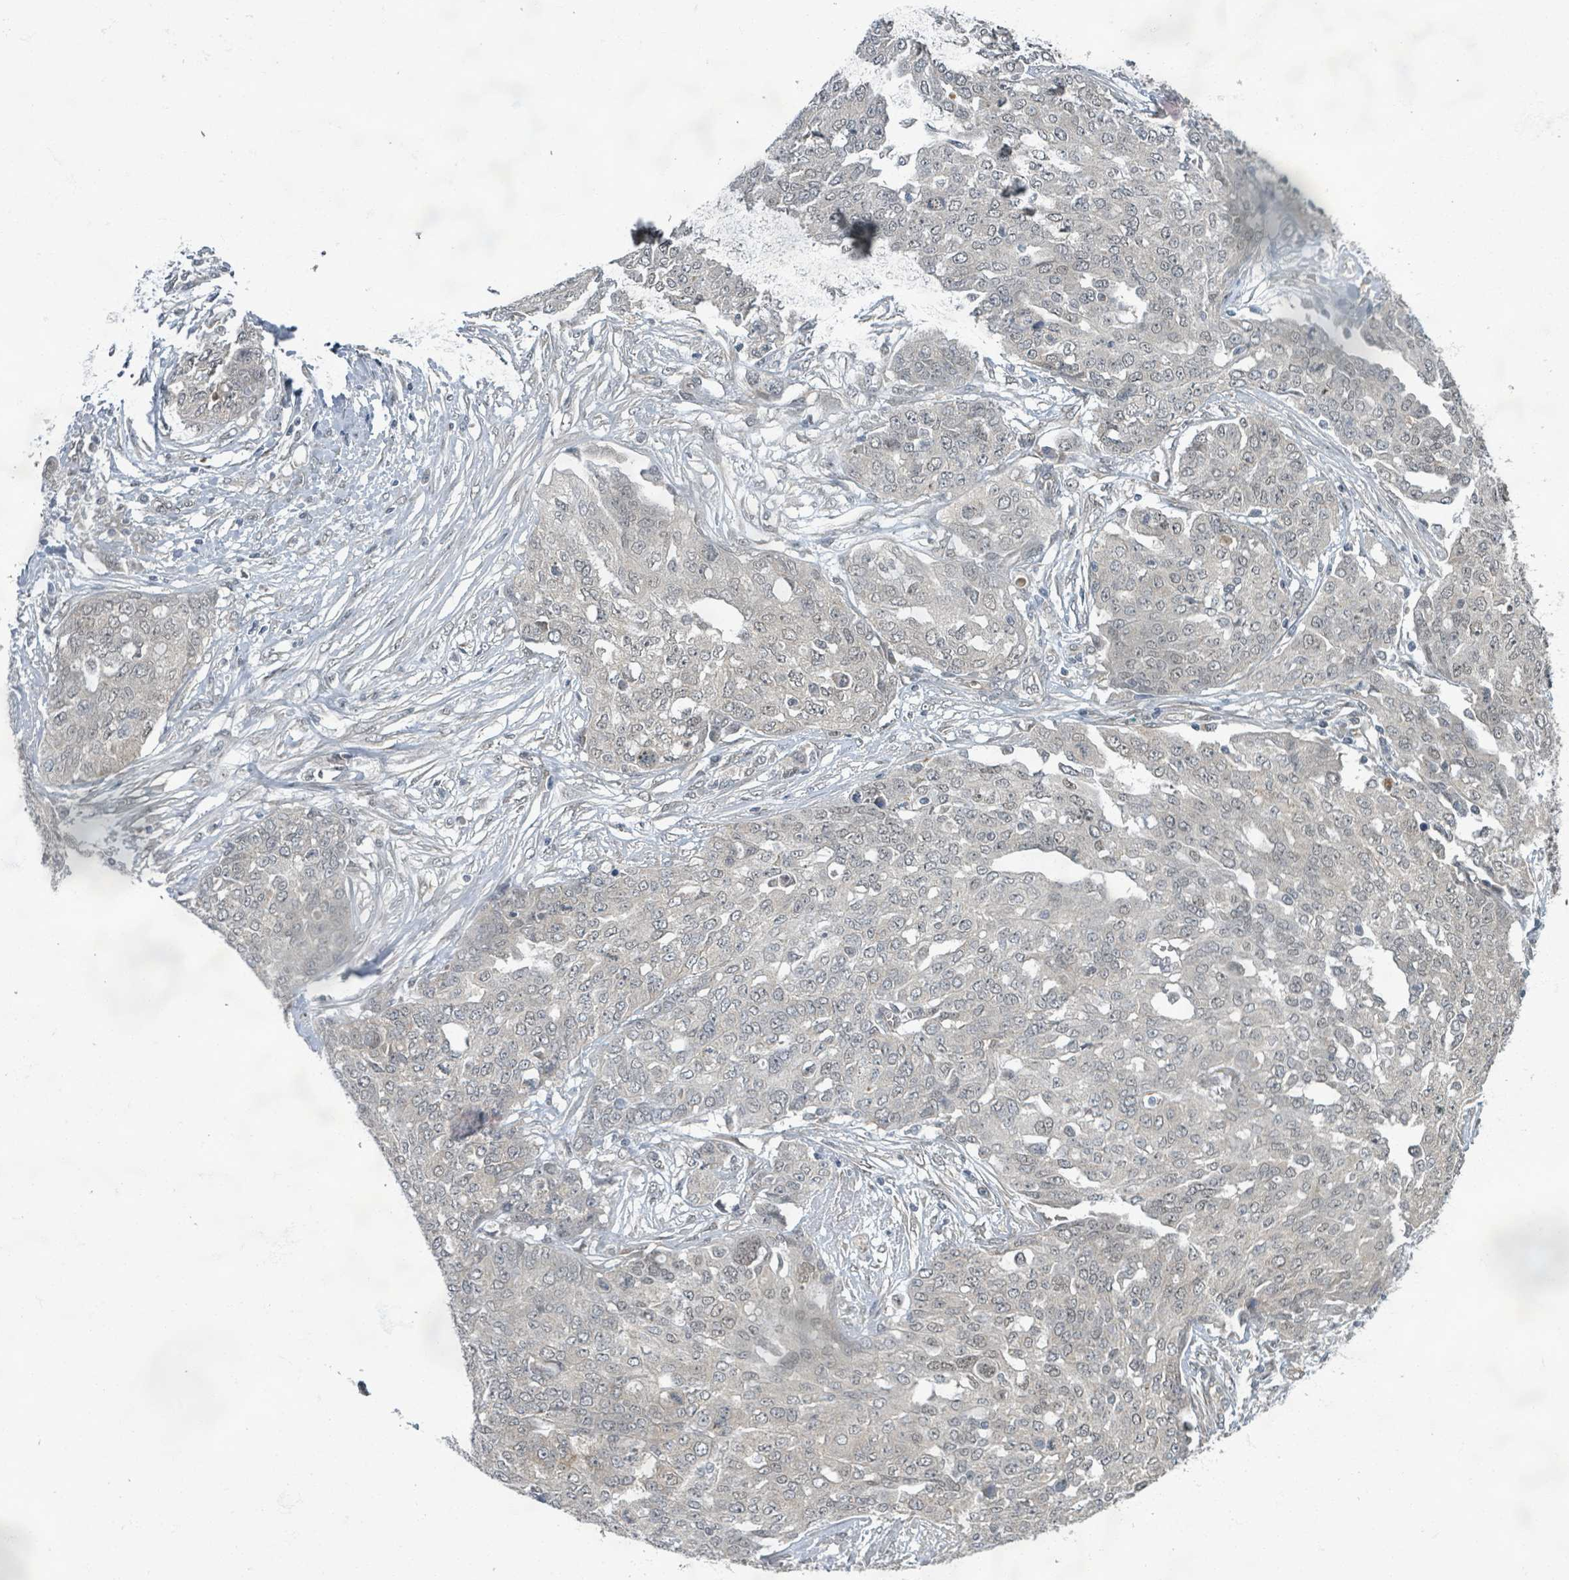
{"staining": {"intensity": "negative", "quantity": "none", "location": "none"}, "tissue": "ovarian cancer", "cell_type": "Tumor cells", "image_type": "cancer", "snomed": [{"axis": "morphology", "description": "Cystadenocarcinoma, serous, NOS"}, {"axis": "topography", "description": "Soft tissue"}, {"axis": "topography", "description": "Ovary"}], "caption": "Tumor cells show no significant protein staining in ovarian cancer.", "gene": "INTS15", "patient": {"sex": "female", "age": 57}}